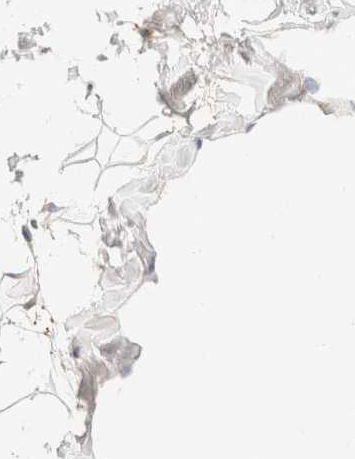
{"staining": {"intensity": "negative", "quantity": "none", "location": "none"}, "tissue": "adipose tissue", "cell_type": "Adipocytes", "image_type": "normal", "snomed": [{"axis": "morphology", "description": "Normal tissue, NOS"}, {"axis": "morphology", "description": "Fibrosis, NOS"}, {"axis": "topography", "description": "Breast"}, {"axis": "topography", "description": "Adipose tissue"}], "caption": "Adipocytes show no significant expression in unremarkable adipose tissue.", "gene": "SARM1", "patient": {"sex": "female", "age": 39}}